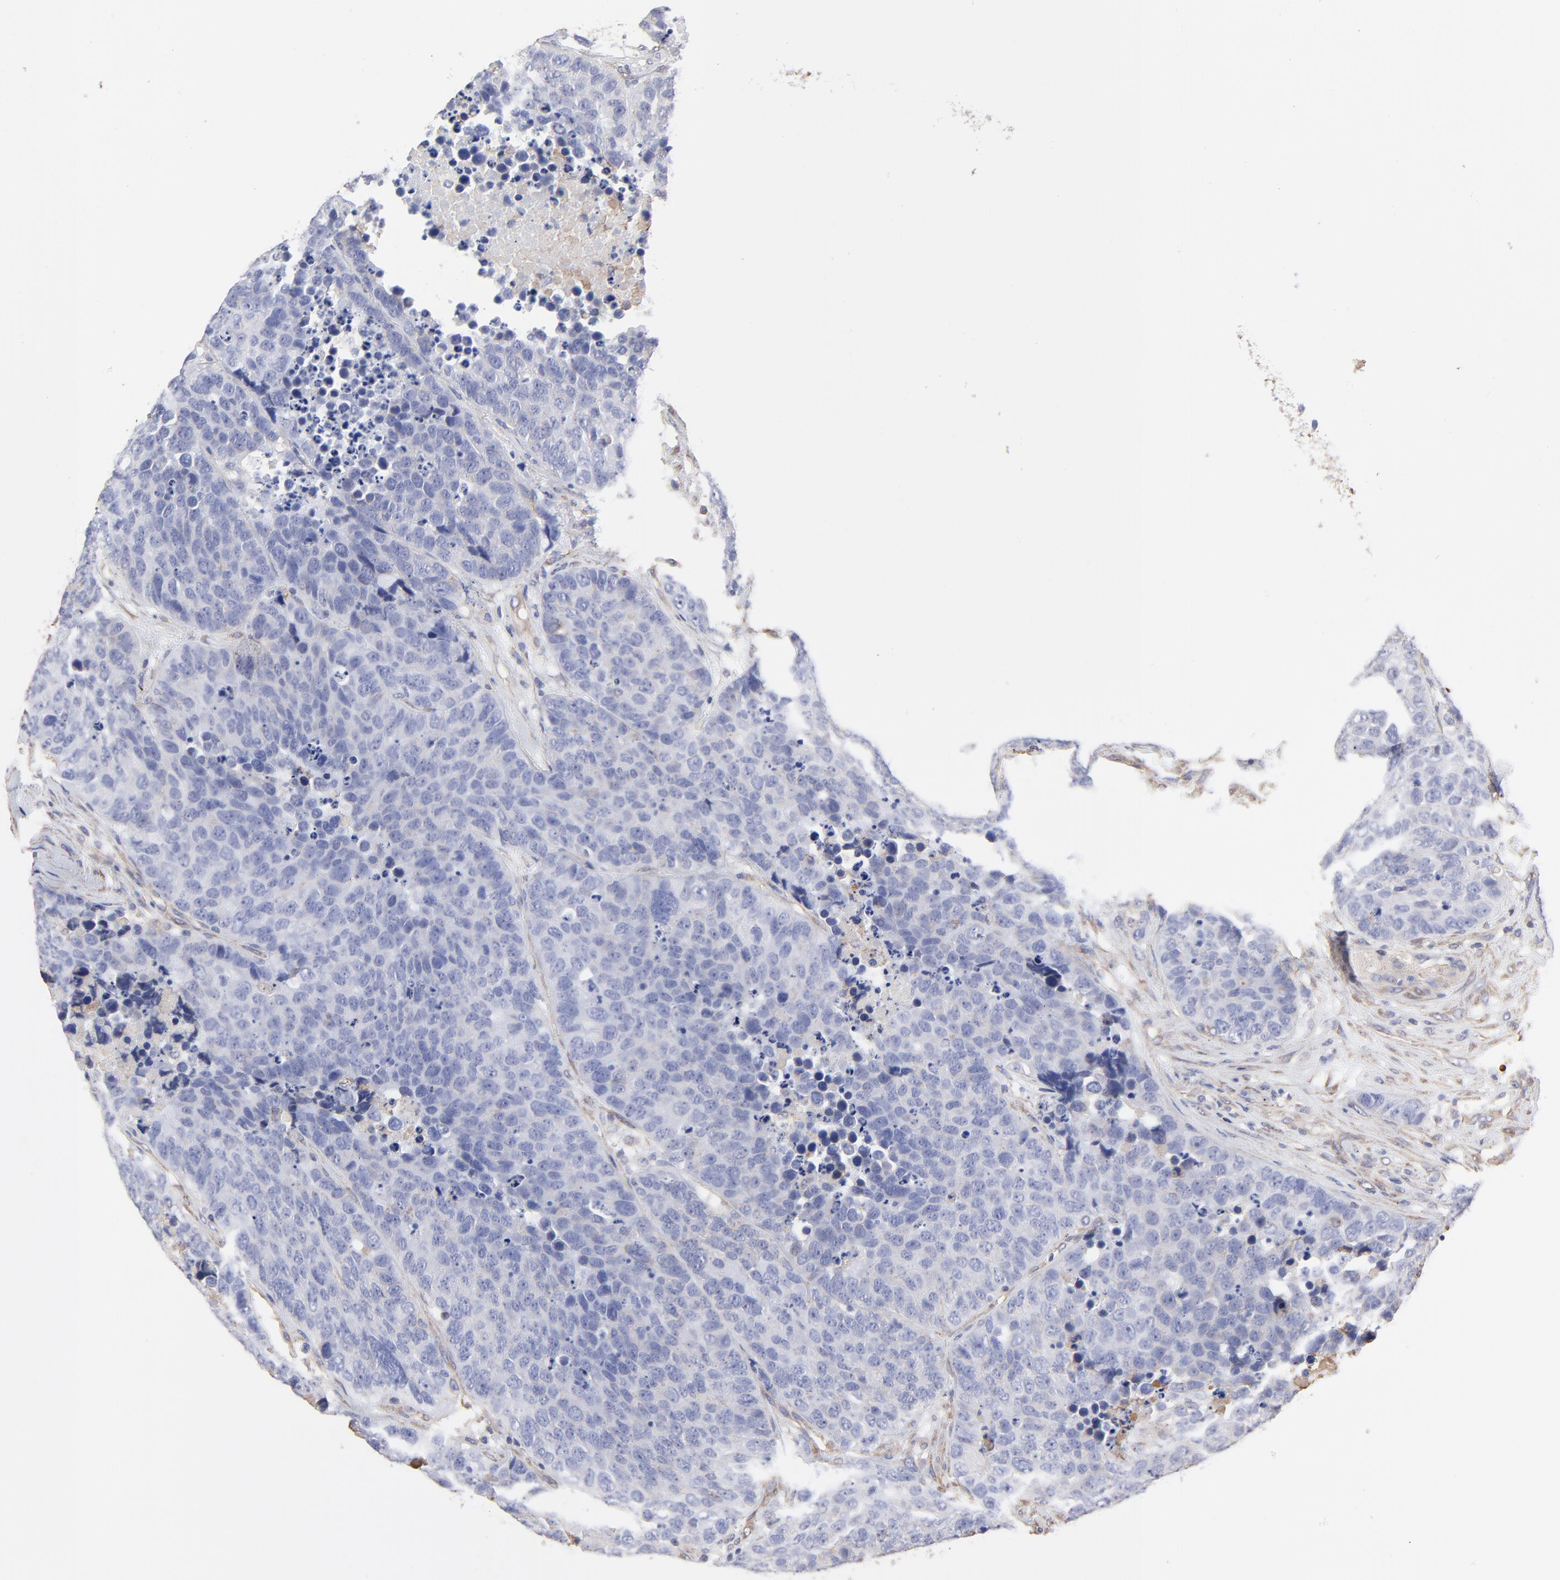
{"staining": {"intensity": "negative", "quantity": "none", "location": "none"}, "tissue": "carcinoid", "cell_type": "Tumor cells", "image_type": "cancer", "snomed": [{"axis": "morphology", "description": "Carcinoid, malignant, NOS"}, {"axis": "topography", "description": "Lung"}], "caption": "High magnification brightfield microscopy of carcinoid stained with DAB (3,3'-diaminobenzidine) (brown) and counterstained with hematoxylin (blue): tumor cells show no significant positivity.", "gene": "LRCH2", "patient": {"sex": "male", "age": 60}}